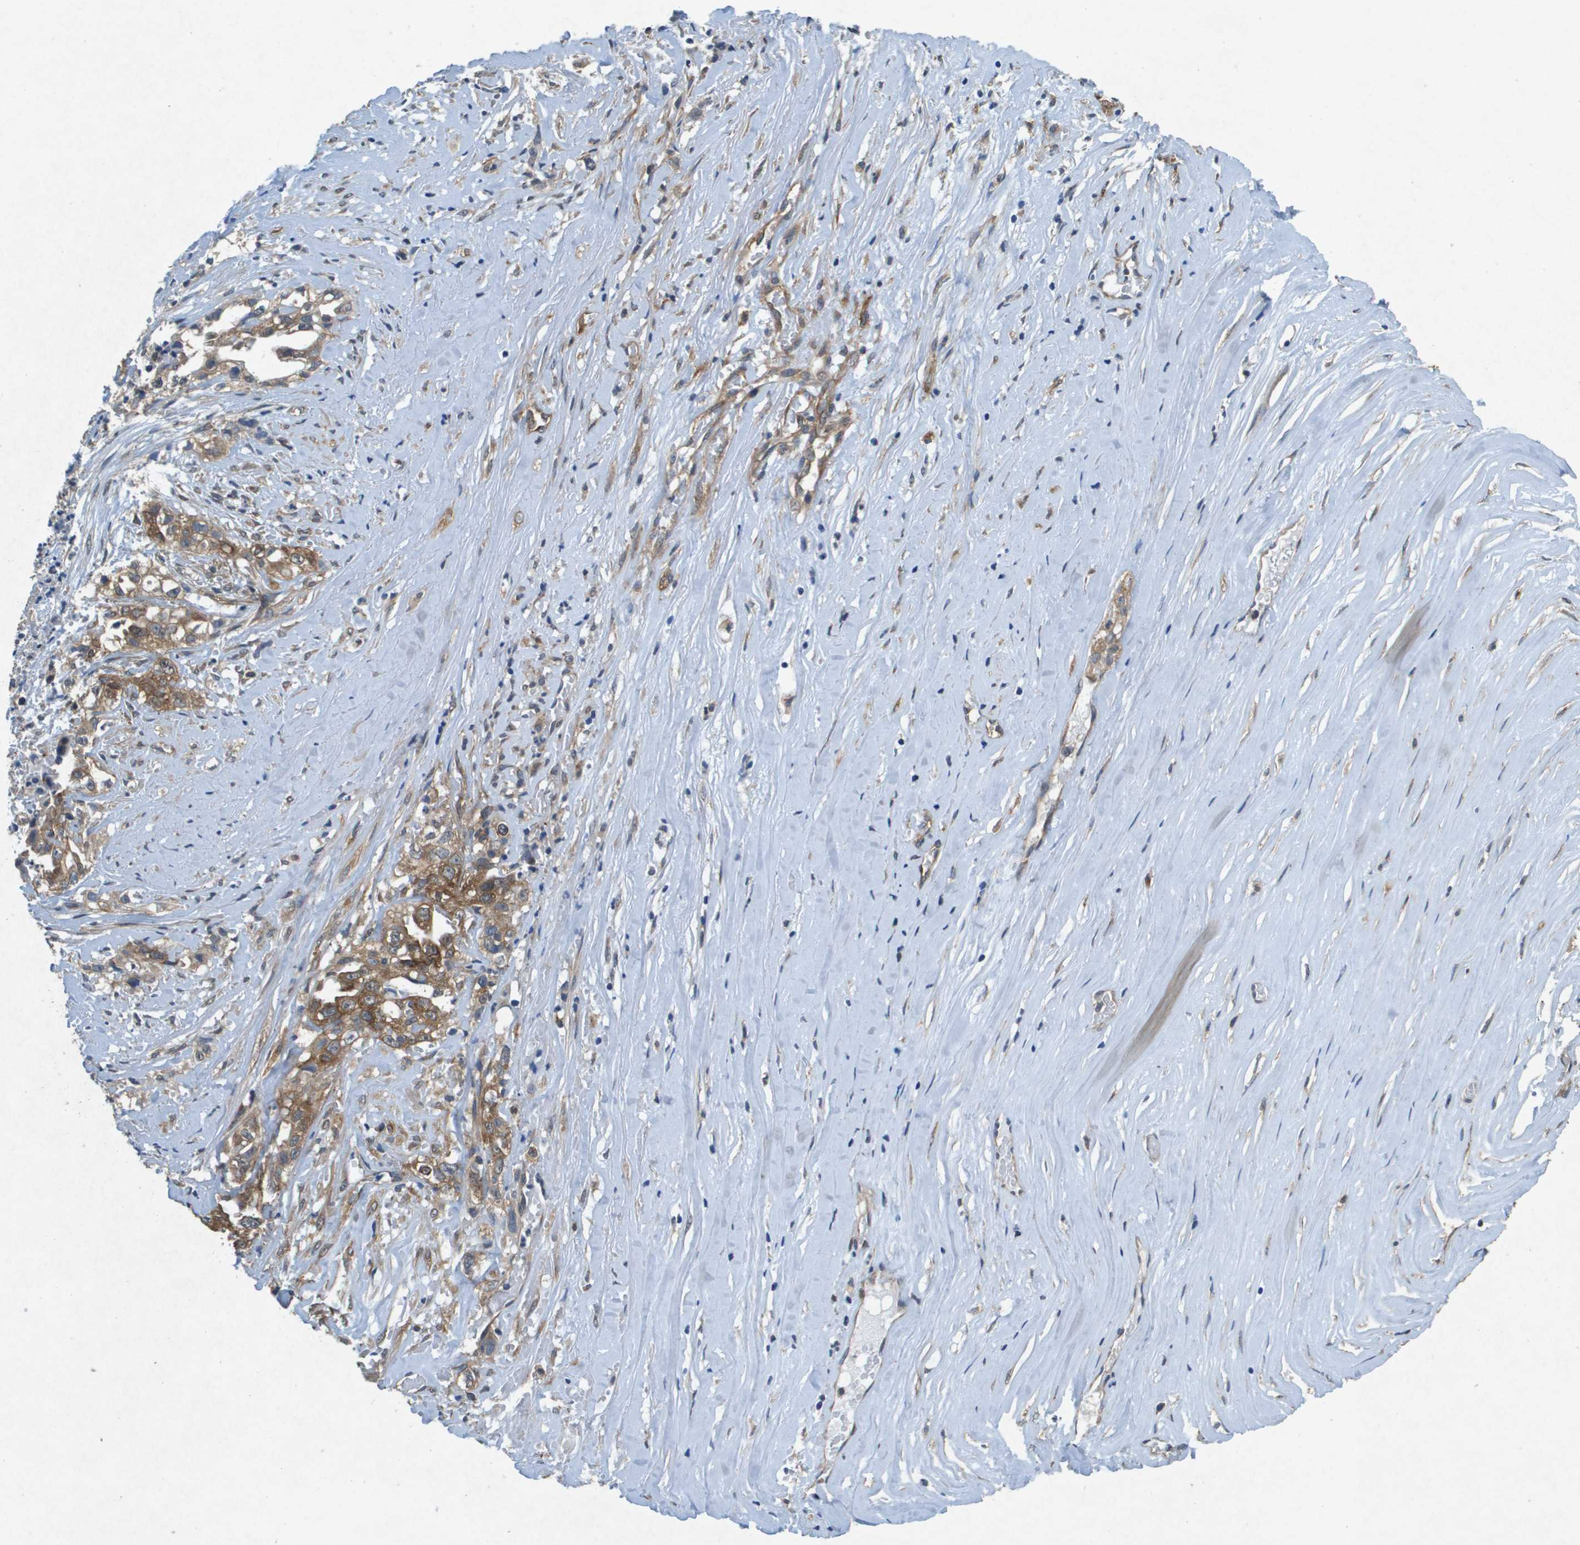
{"staining": {"intensity": "moderate", "quantity": ">75%", "location": "cytoplasmic/membranous"}, "tissue": "liver cancer", "cell_type": "Tumor cells", "image_type": "cancer", "snomed": [{"axis": "morphology", "description": "Cholangiocarcinoma"}, {"axis": "topography", "description": "Liver"}], "caption": "IHC of human cholangiocarcinoma (liver) exhibits medium levels of moderate cytoplasmic/membranous staining in approximately >75% of tumor cells.", "gene": "PTPRT", "patient": {"sex": "female", "age": 70}}